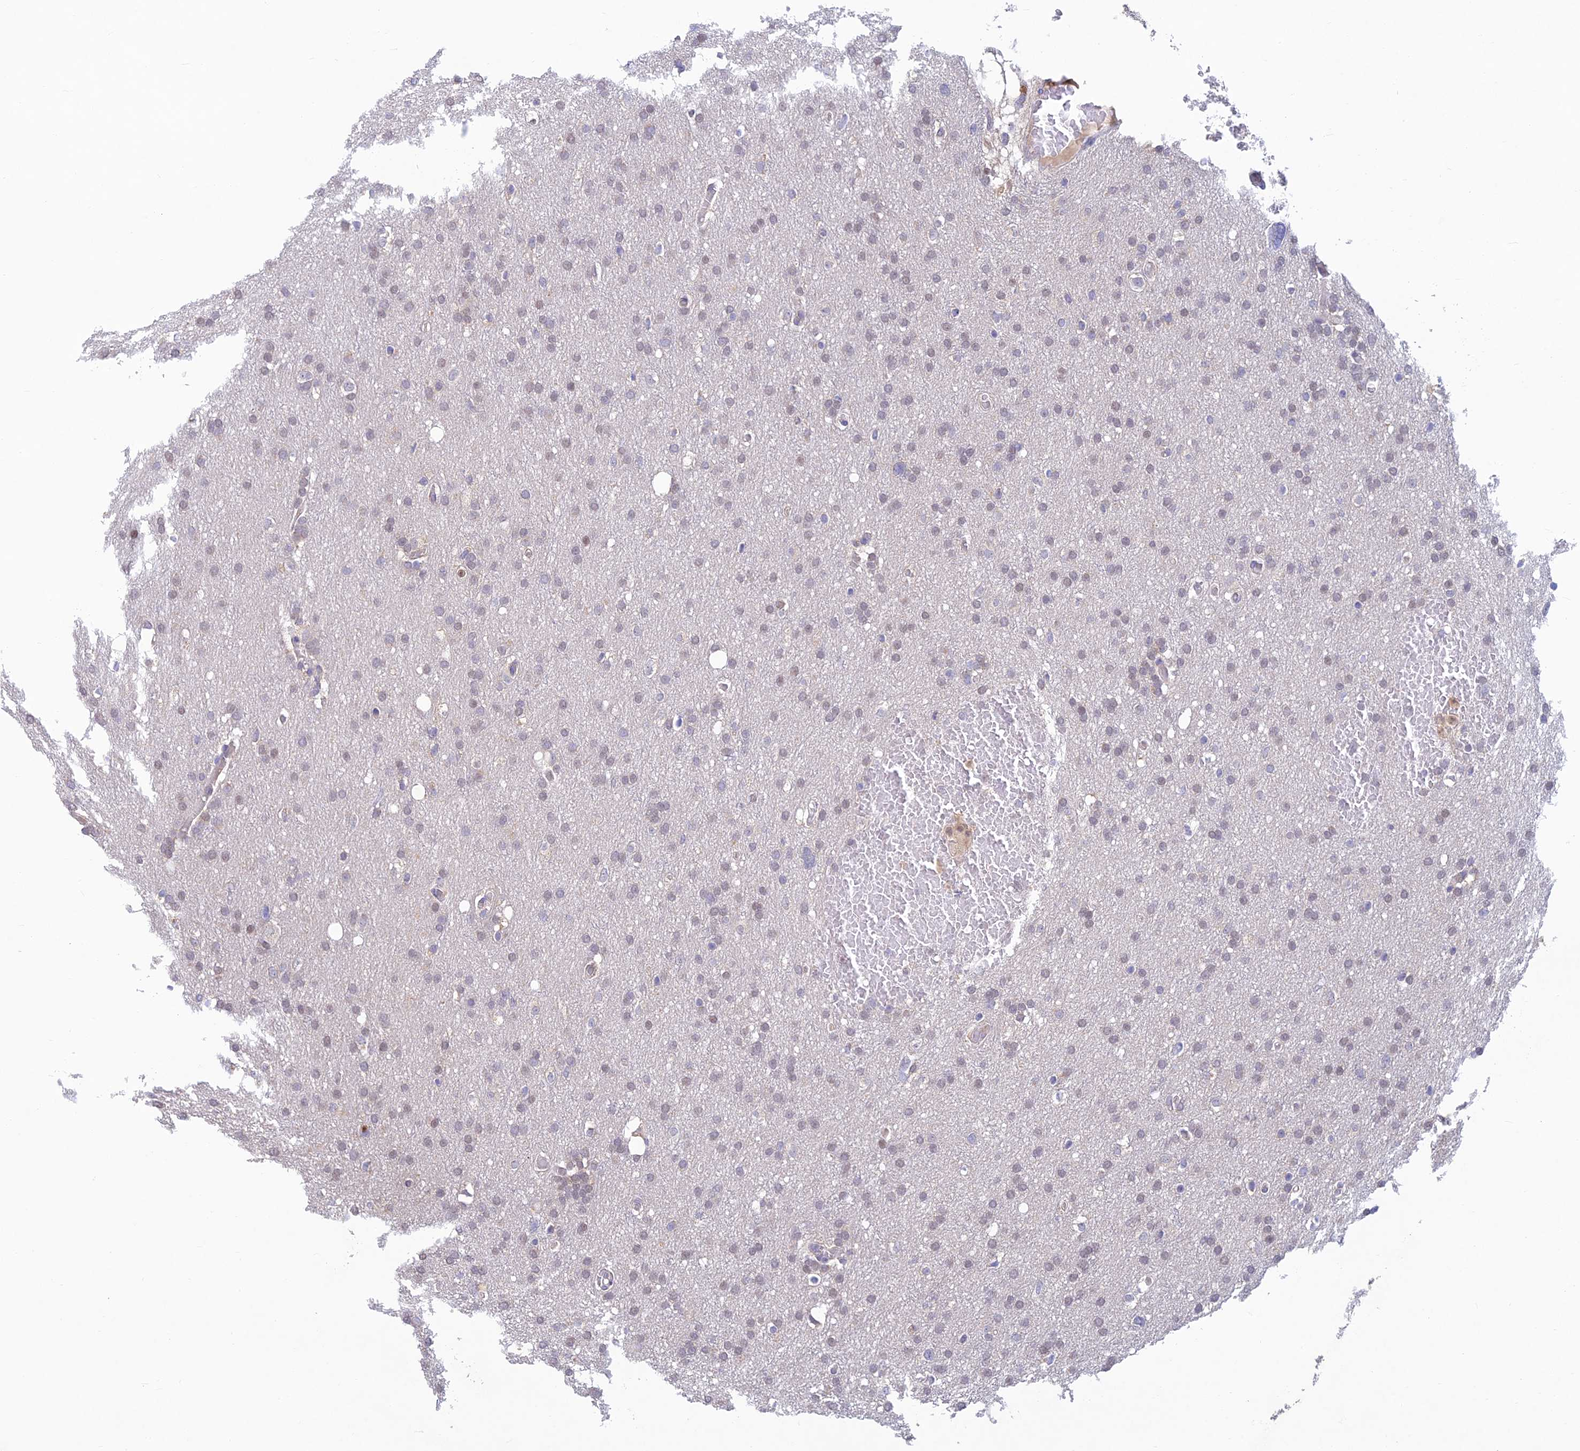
{"staining": {"intensity": "weak", "quantity": "<25%", "location": "nuclear"}, "tissue": "glioma", "cell_type": "Tumor cells", "image_type": "cancer", "snomed": [{"axis": "morphology", "description": "Glioma, malignant, High grade"}, {"axis": "topography", "description": "Cerebral cortex"}], "caption": "Immunohistochemistry micrograph of neoplastic tissue: human malignant glioma (high-grade) stained with DAB (3,3'-diaminobenzidine) reveals no significant protein staining in tumor cells.", "gene": "FASTKD5", "patient": {"sex": "female", "age": 36}}